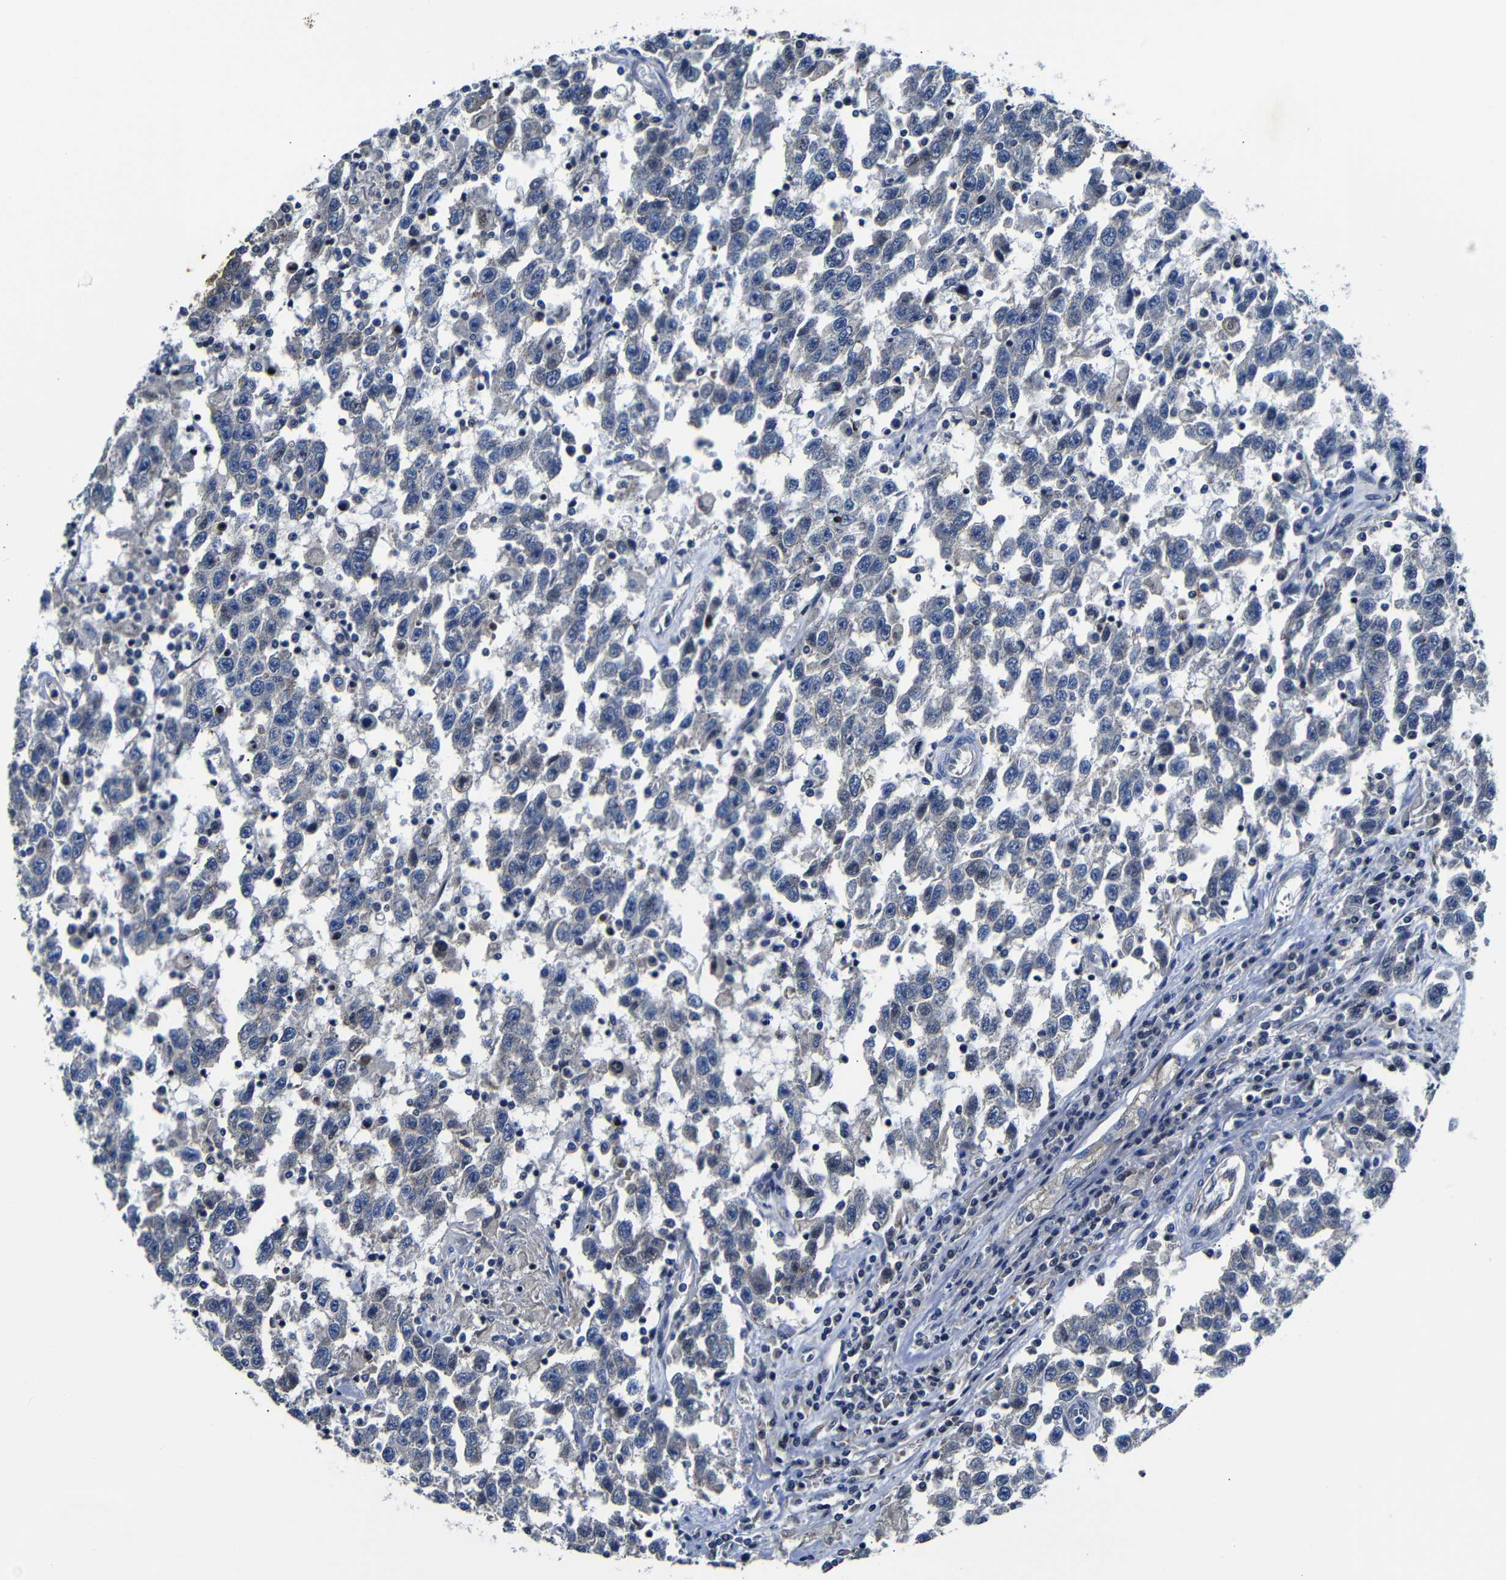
{"staining": {"intensity": "negative", "quantity": "none", "location": "none"}, "tissue": "testis cancer", "cell_type": "Tumor cells", "image_type": "cancer", "snomed": [{"axis": "morphology", "description": "Seminoma, NOS"}, {"axis": "topography", "description": "Testis"}], "caption": "IHC image of neoplastic tissue: testis cancer (seminoma) stained with DAB reveals no significant protein expression in tumor cells.", "gene": "AFDN", "patient": {"sex": "male", "age": 41}}